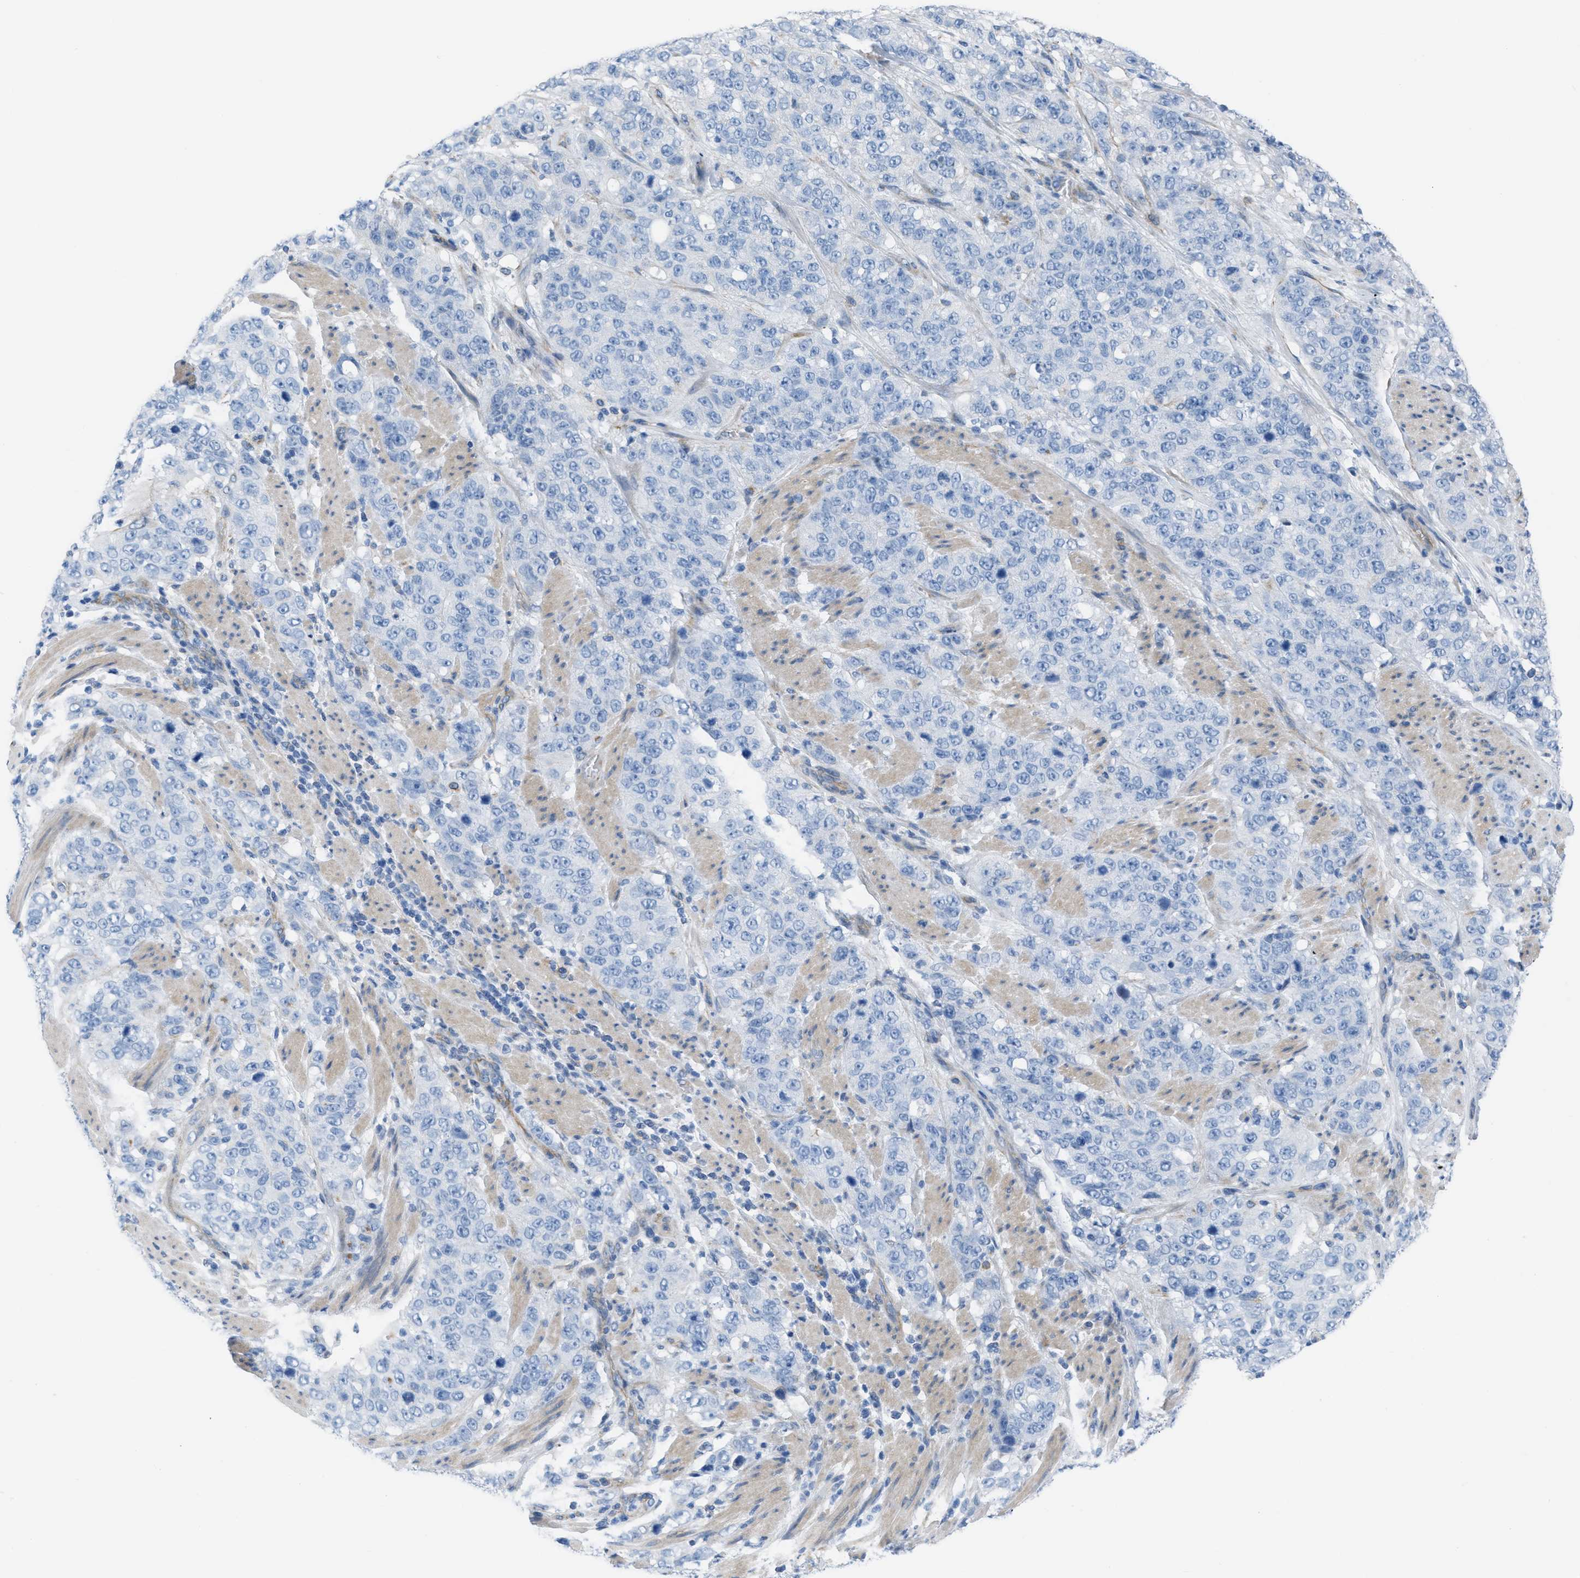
{"staining": {"intensity": "negative", "quantity": "none", "location": "none"}, "tissue": "stomach cancer", "cell_type": "Tumor cells", "image_type": "cancer", "snomed": [{"axis": "morphology", "description": "Adenocarcinoma, NOS"}, {"axis": "topography", "description": "Stomach"}], "caption": "The image demonstrates no staining of tumor cells in stomach cancer (adenocarcinoma).", "gene": "SLC12A1", "patient": {"sex": "male", "age": 48}}